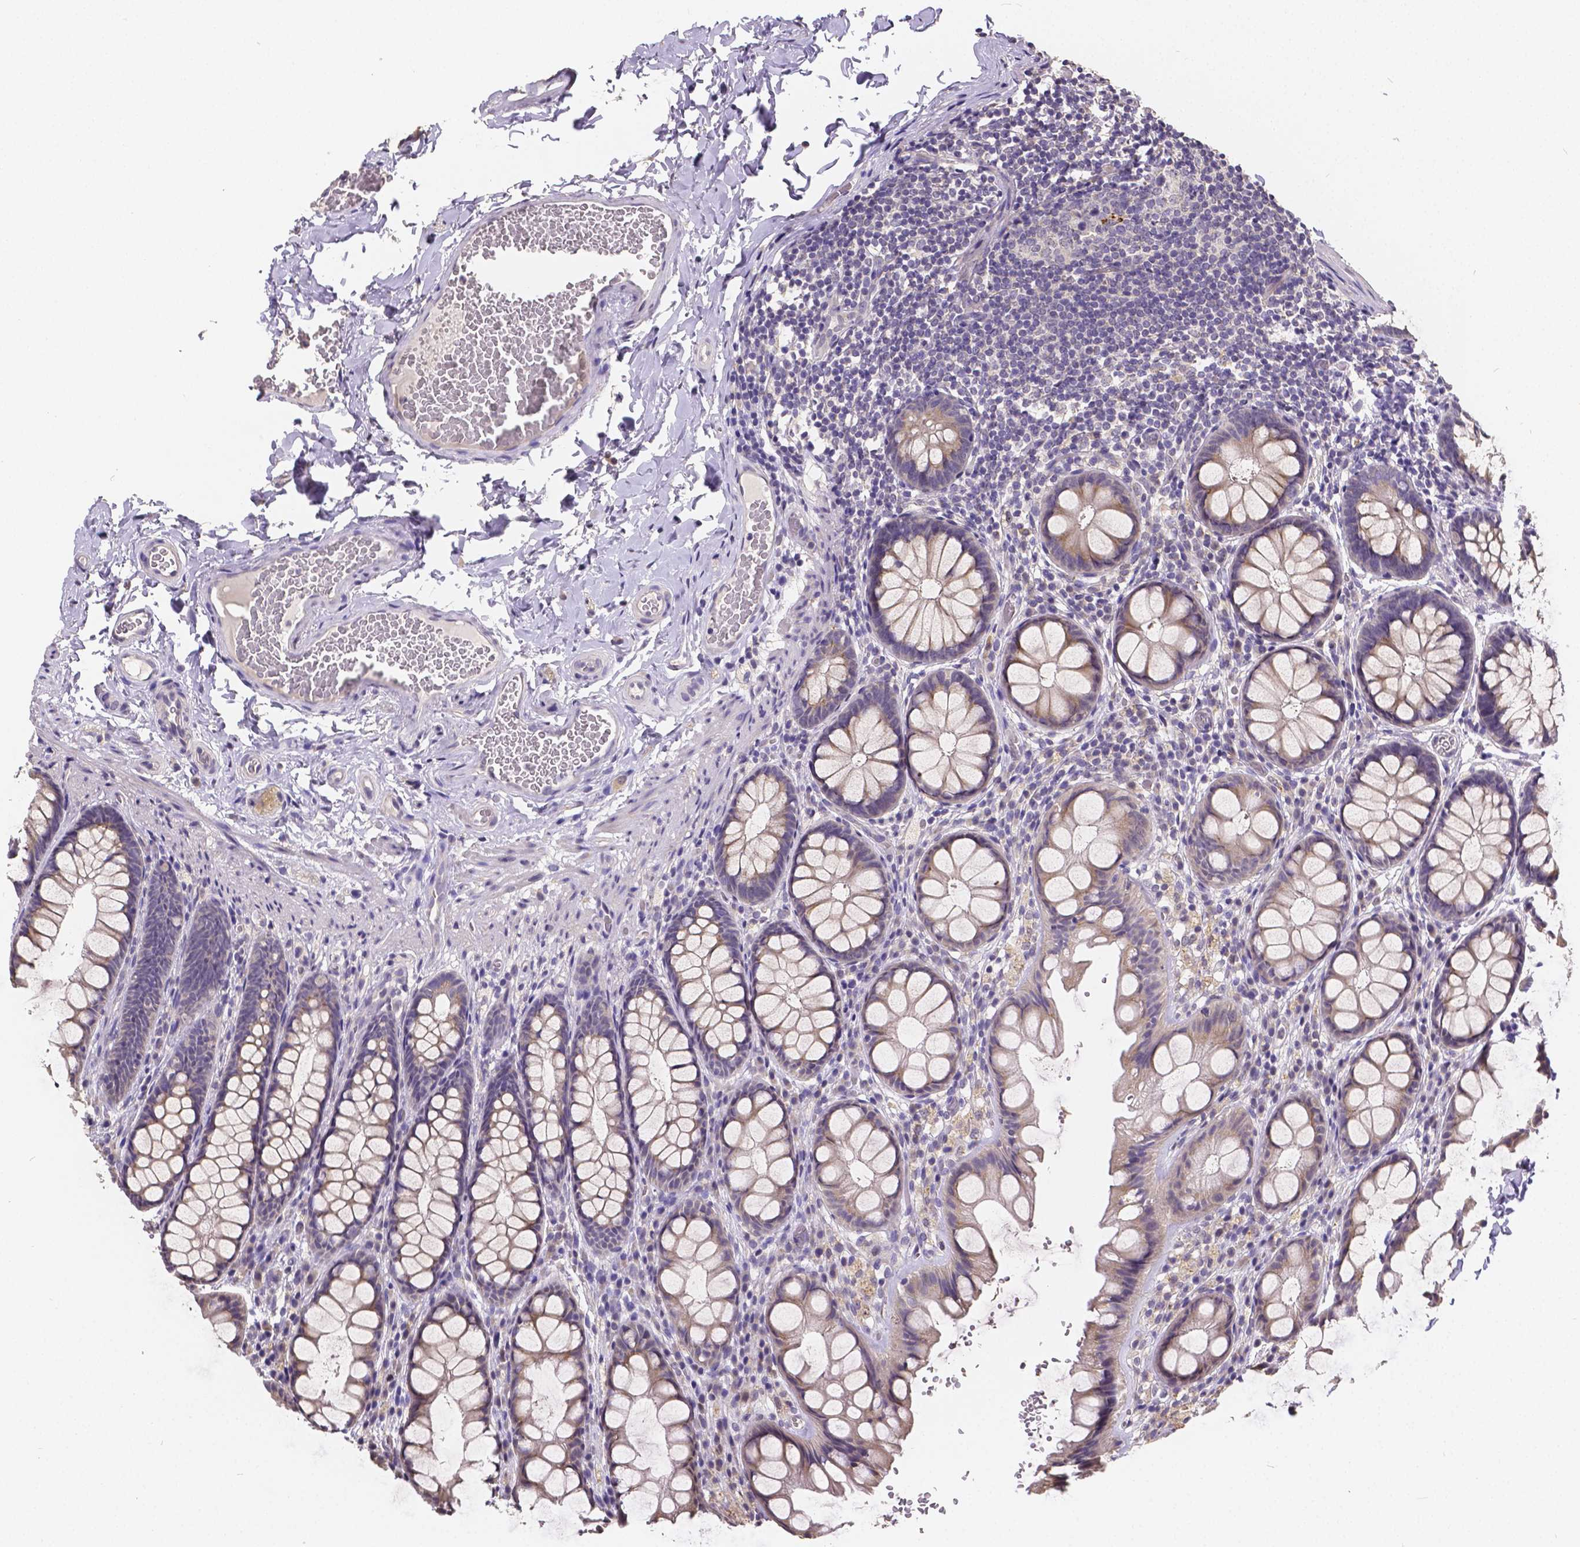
{"staining": {"intensity": "negative", "quantity": "none", "location": "none"}, "tissue": "colon", "cell_type": "Endothelial cells", "image_type": "normal", "snomed": [{"axis": "morphology", "description": "Normal tissue, NOS"}, {"axis": "topography", "description": "Colon"}], "caption": "A high-resolution photomicrograph shows IHC staining of benign colon, which displays no significant positivity in endothelial cells.", "gene": "CTNNA2", "patient": {"sex": "male", "age": 47}}